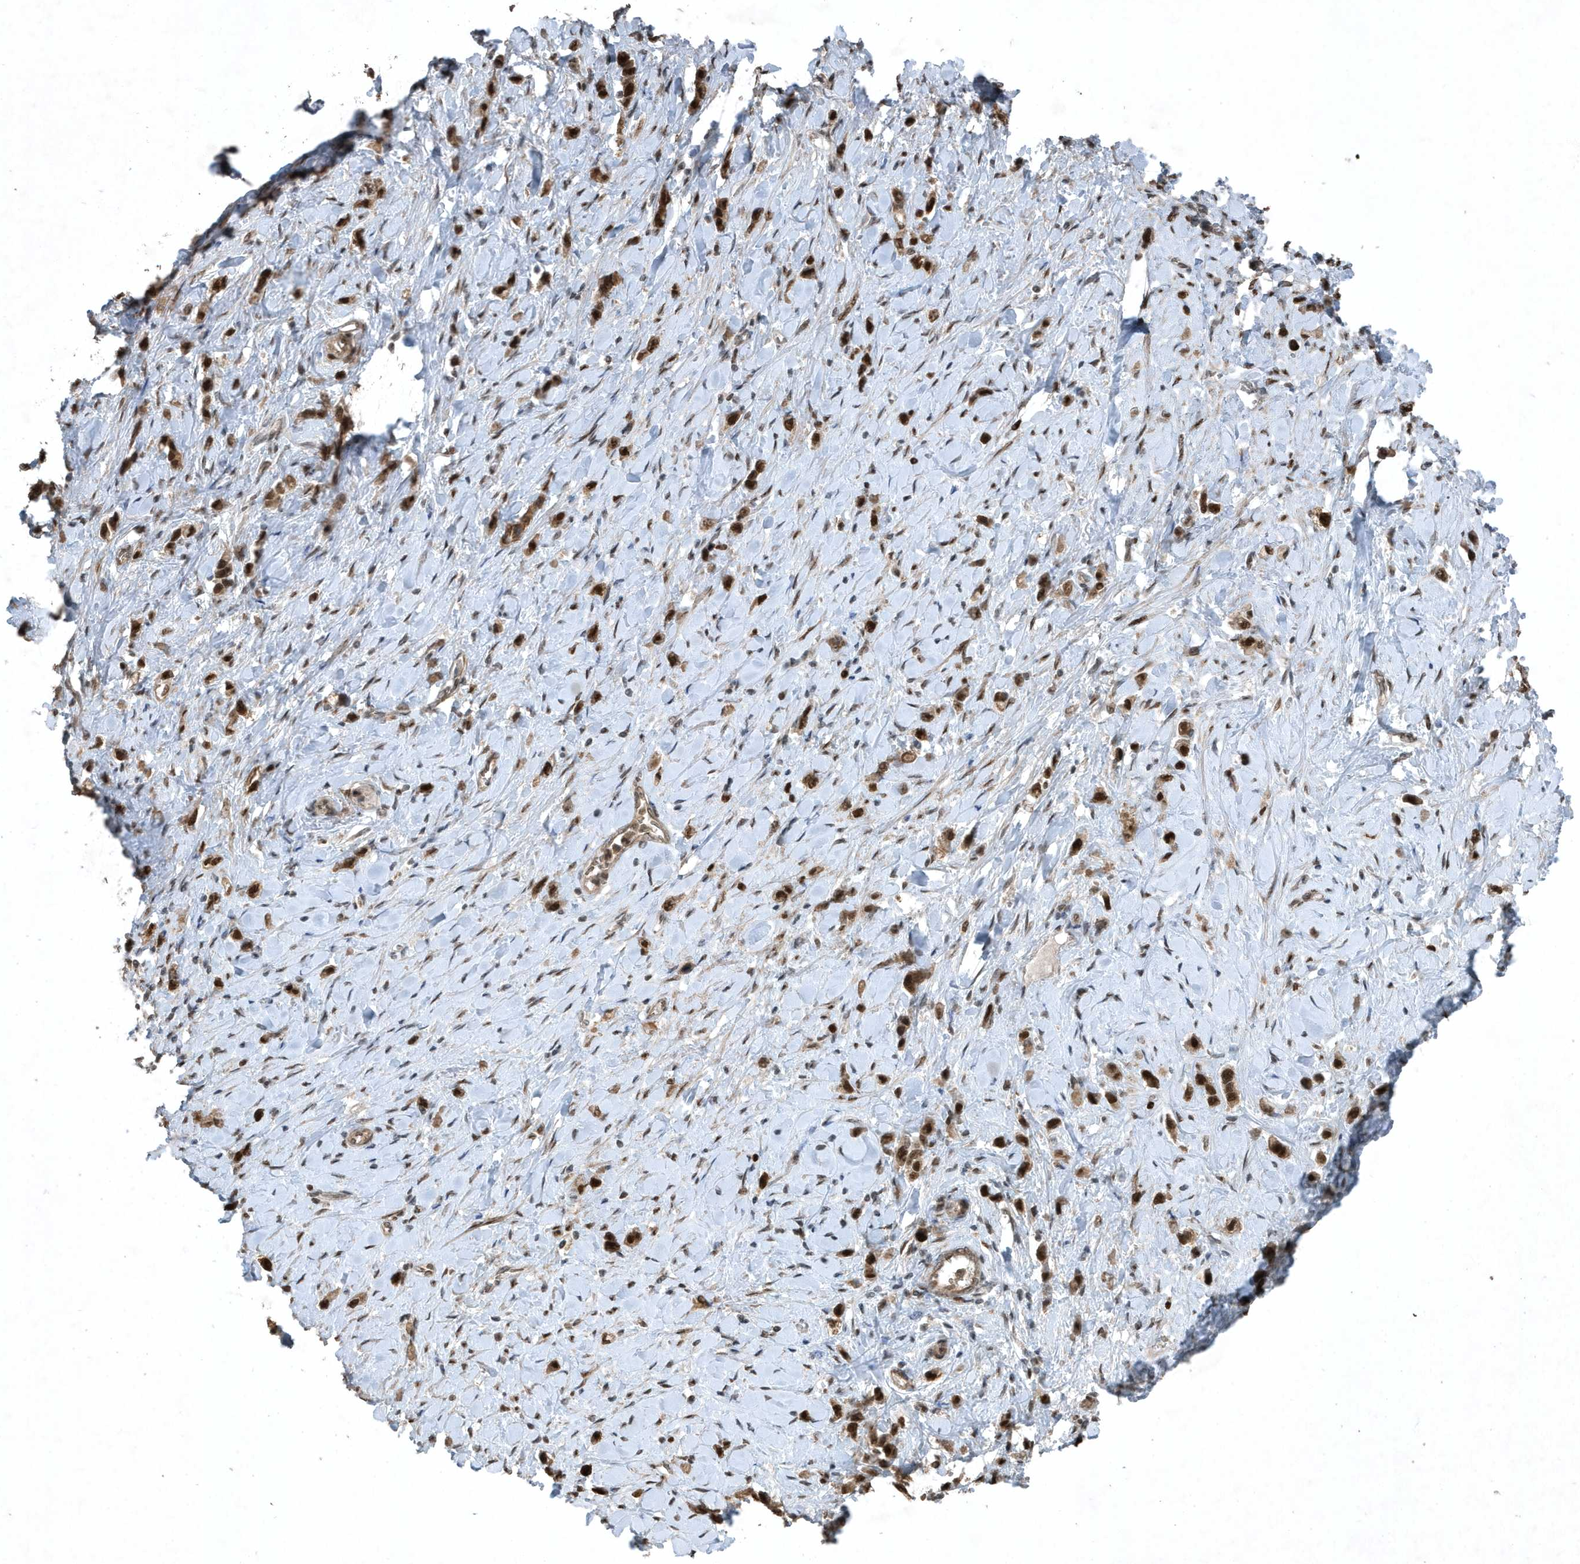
{"staining": {"intensity": "strong", "quantity": ">75%", "location": "cytoplasmic/membranous,nuclear"}, "tissue": "stomach cancer", "cell_type": "Tumor cells", "image_type": "cancer", "snomed": [{"axis": "morphology", "description": "Normal tissue, NOS"}, {"axis": "morphology", "description": "Adenocarcinoma, NOS"}, {"axis": "topography", "description": "Stomach, upper"}, {"axis": "topography", "description": "Stomach"}], "caption": "Immunohistochemistry image of neoplastic tissue: human adenocarcinoma (stomach) stained using immunohistochemistry displays high levels of strong protein expression localized specifically in the cytoplasmic/membranous and nuclear of tumor cells, appearing as a cytoplasmic/membranous and nuclear brown color.", "gene": "HSPA1A", "patient": {"sex": "female", "age": 65}}